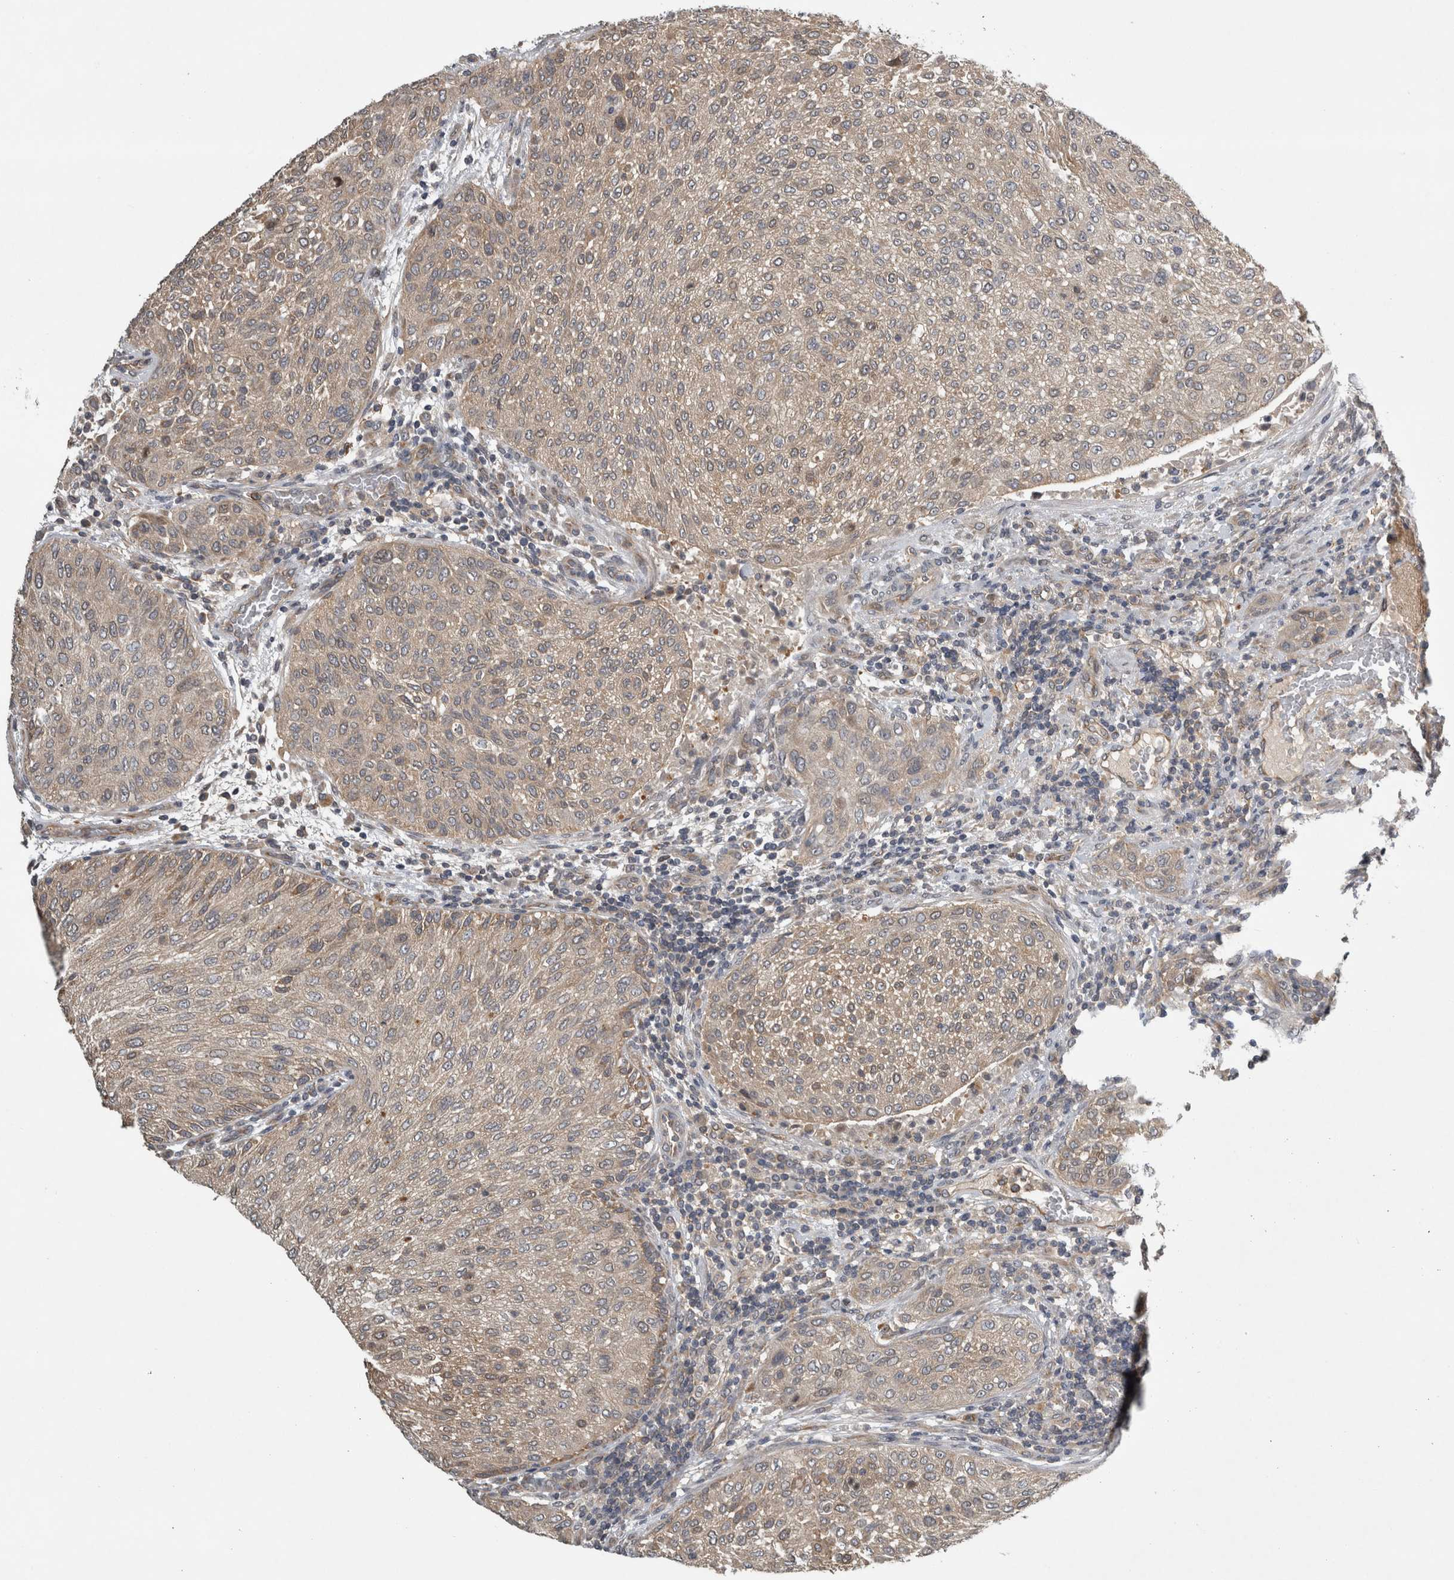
{"staining": {"intensity": "weak", "quantity": "<25%", "location": "cytoplasmic/membranous"}, "tissue": "urothelial cancer", "cell_type": "Tumor cells", "image_type": "cancer", "snomed": [{"axis": "morphology", "description": "Urothelial carcinoma, Low grade"}, {"axis": "morphology", "description": "Urothelial carcinoma, High grade"}, {"axis": "topography", "description": "Urinary bladder"}], "caption": "DAB (3,3'-diaminobenzidine) immunohistochemical staining of human urothelial cancer reveals no significant expression in tumor cells. Brightfield microscopy of IHC stained with DAB (3,3'-diaminobenzidine) (brown) and hematoxylin (blue), captured at high magnification.", "gene": "TRMT61B", "patient": {"sex": "male", "age": 35}}